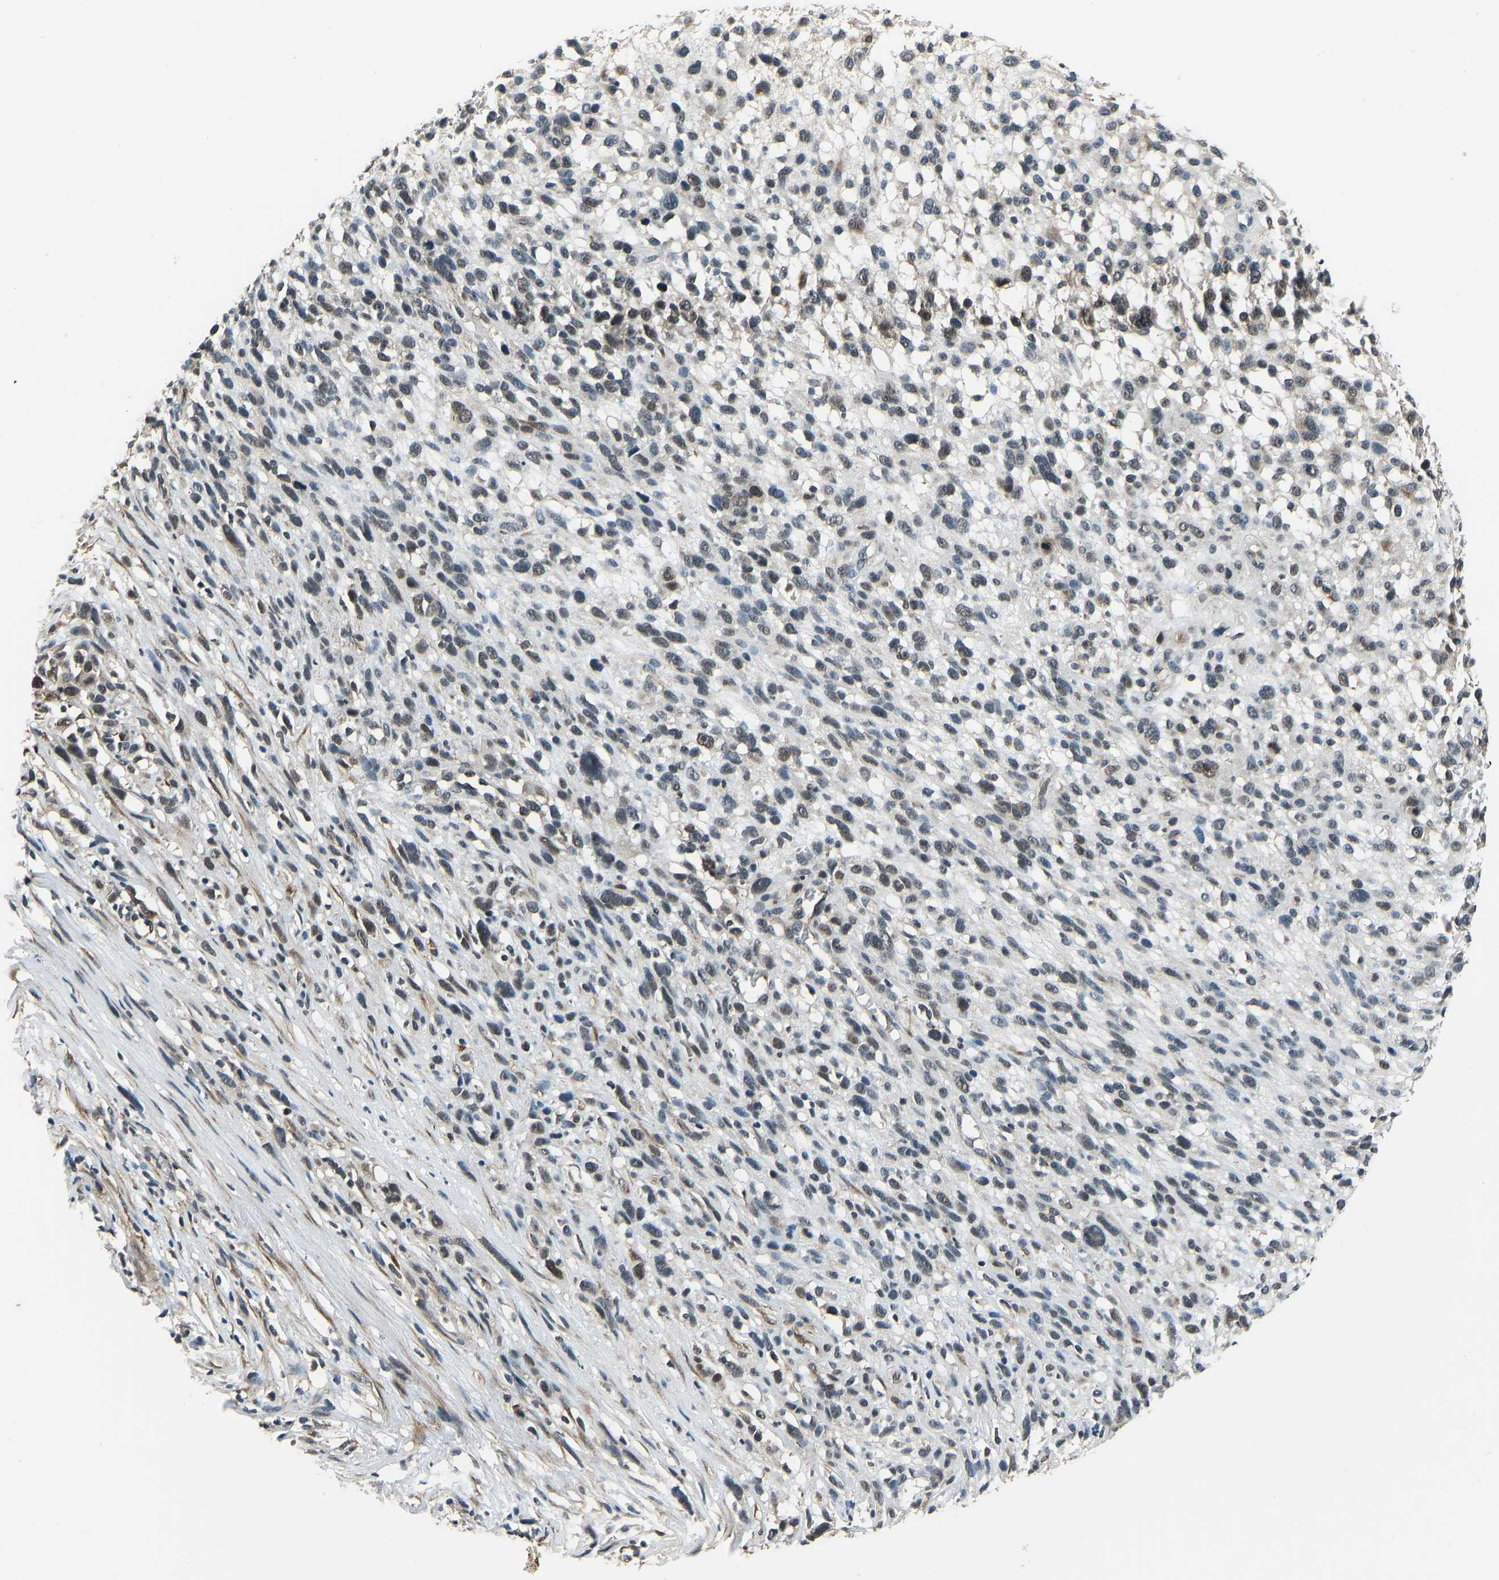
{"staining": {"intensity": "weak", "quantity": ">75%", "location": "nuclear"}, "tissue": "melanoma", "cell_type": "Tumor cells", "image_type": "cancer", "snomed": [{"axis": "morphology", "description": "Malignant melanoma, NOS"}, {"axis": "topography", "description": "Skin"}], "caption": "The histopathology image reveals immunohistochemical staining of melanoma. There is weak nuclear staining is appreciated in about >75% of tumor cells.", "gene": "TOX4", "patient": {"sex": "female", "age": 55}}